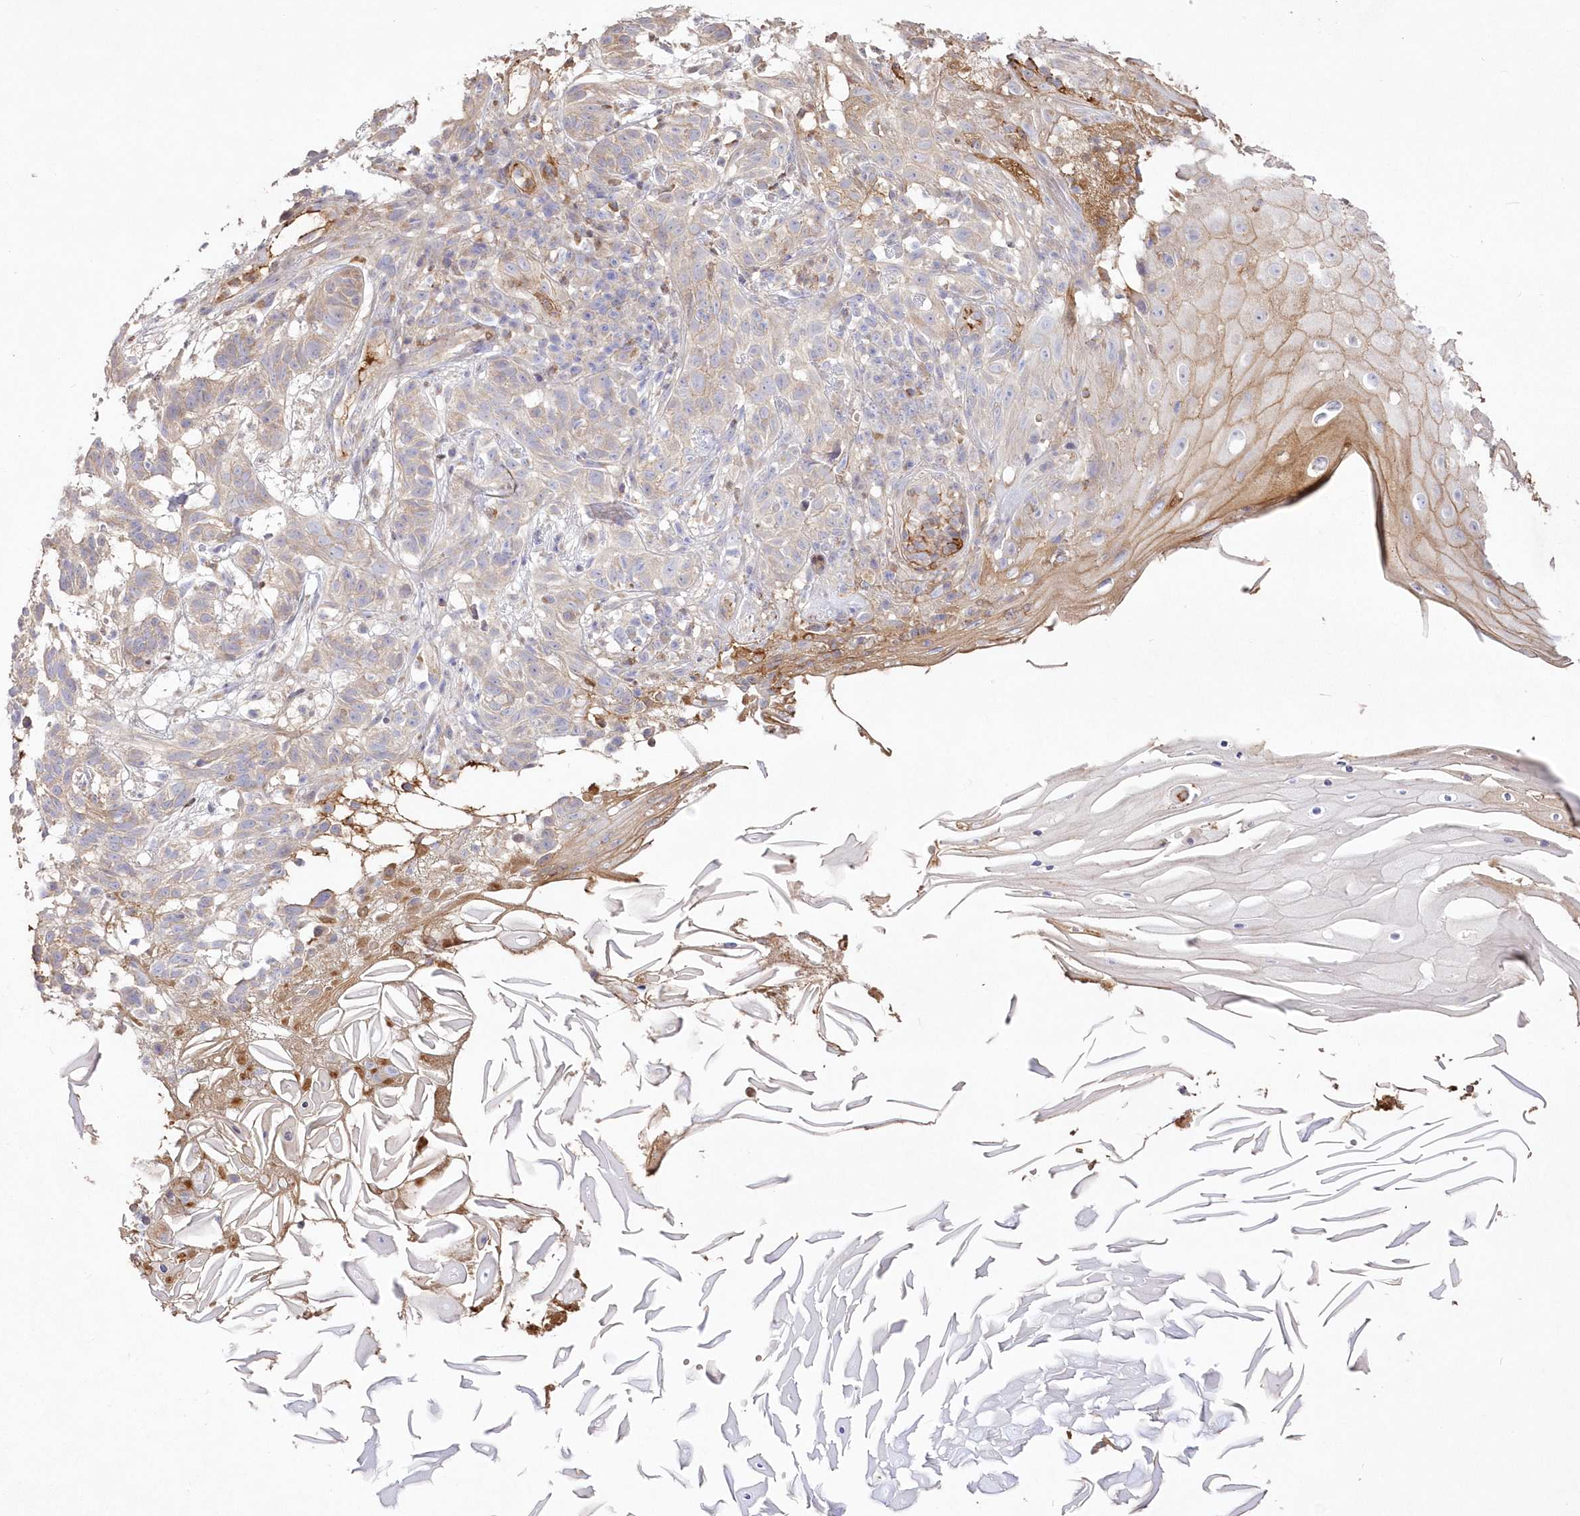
{"staining": {"intensity": "weak", "quantity": "25%-75%", "location": "cytoplasmic/membranous"}, "tissue": "skin cancer", "cell_type": "Tumor cells", "image_type": "cancer", "snomed": [{"axis": "morphology", "description": "Basal cell carcinoma"}, {"axis": "topography", "description": "Skin"}], "caption": "This micrograph displays skin cancer (basal cell carcinoma) stained with IHC to label a protein in brown. The cytoplasmic/membranous of tumor cells show weak positivity for the protein. Nuclei are counter-stained blue.", "gene": "WBP1L", "patient": {"sex": "male", "age": 85}}